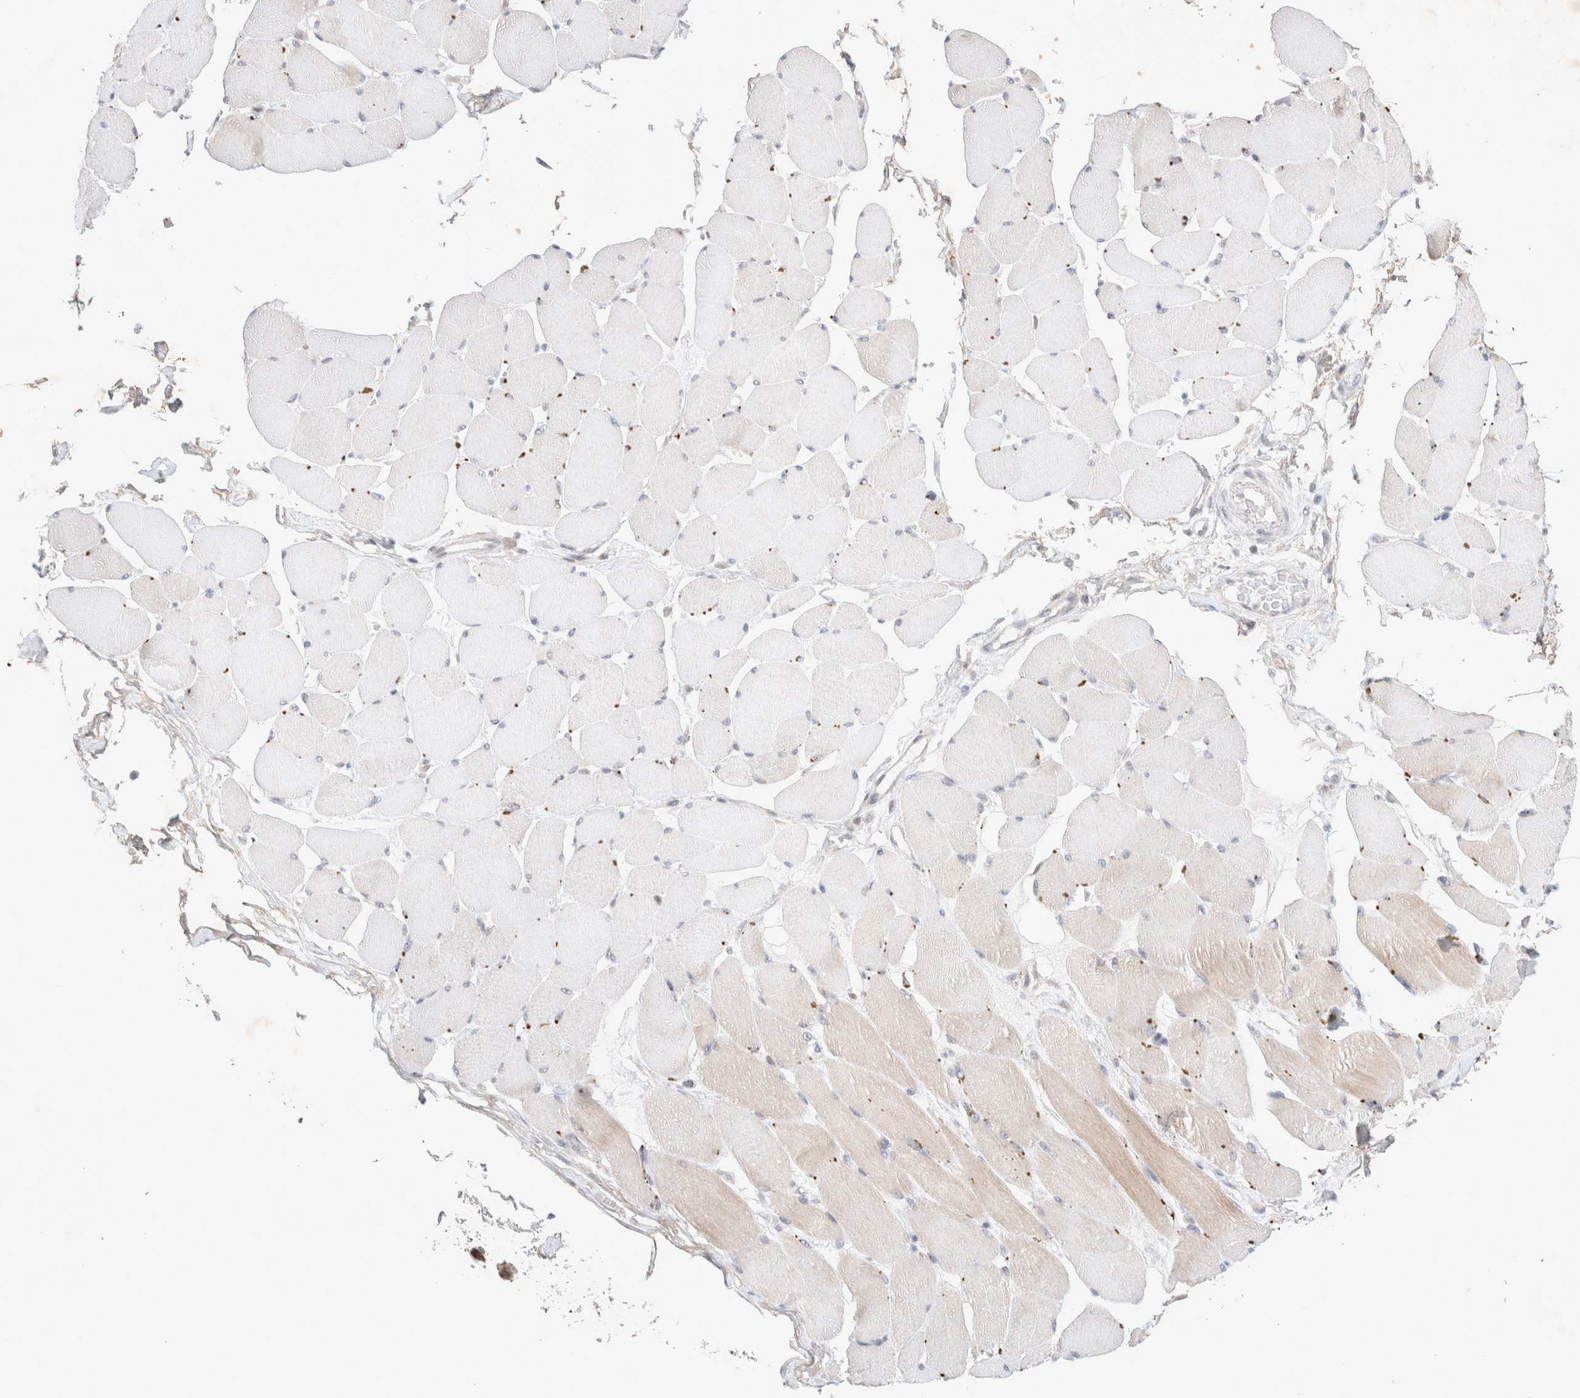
{"staining": {"intensity": "weak", "quantity": "<25%", "location": "cytoplasmic/membranous"}, "tissue": "skeletal muscle", "cell_type": "Myocytes", "image_type": "normal", "snomed": [{"axis": "morphology", "description": "Normal tissue, NOS"}, {"axis": "topography", "description": "Skin"}, {"axis": "topography", "description": "Skeletal muscle"}], "caption": "The immunohistochemistry (IHC) image has no significant expression in myocytes of skeletal muscle.", "gene": "FBXO42", "patient": {"sex": "male", "age": 83}}